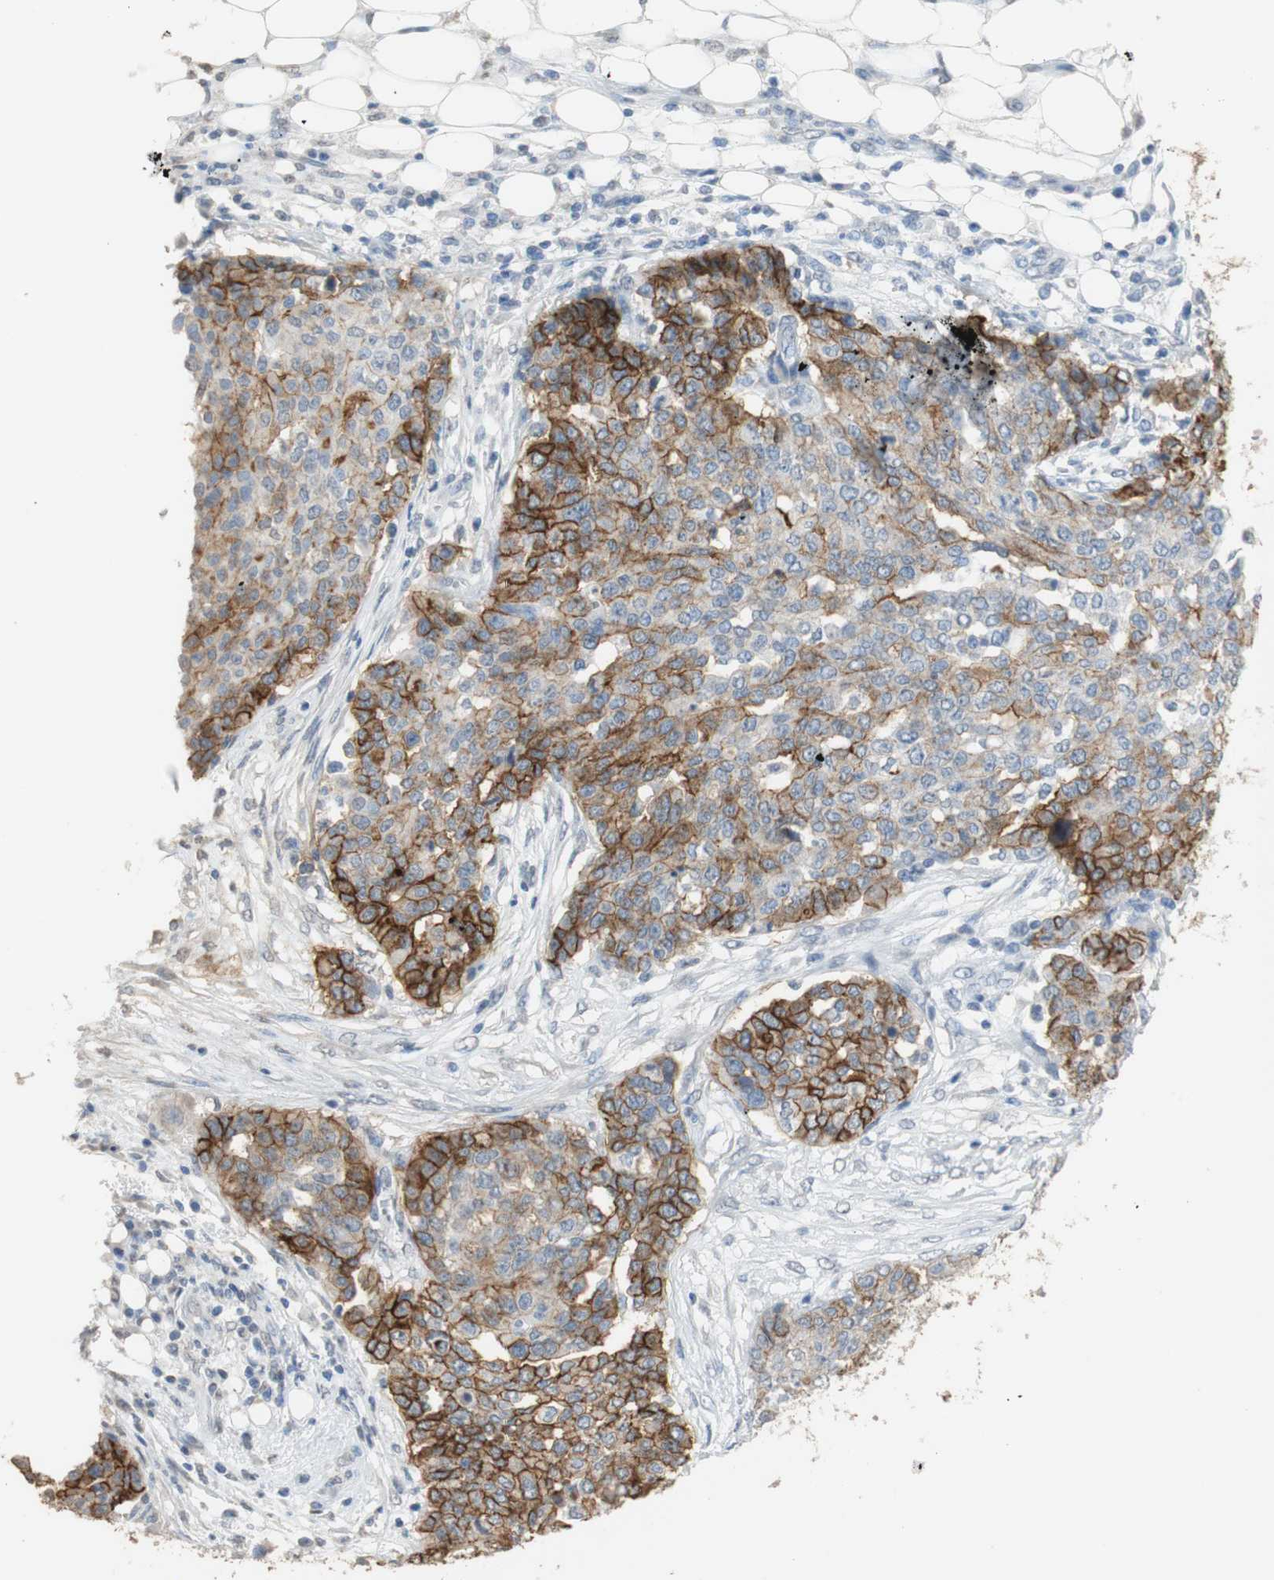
{"staining": {"intensity": "moderate", "quantity": "25%-75%", "location": "cytoplasmic/membranous"}, "tissue": "ovarian cancer", "cell_type": "Tumor cells", "image_type": "cancer", "snomed": [{"axis": "morphology", "description": "Cystadenocarcinoma, serous, NOS"}, {"axis": "topography", "description": "Soft tissue"}, {"axis": "topography", "description": "Ovary"}], "caption": "High-magnification brightfield microscopy of ovarian cancer stained with DAB (3,3'-diaminobenzidine) (brown) and counterstained with hematoxylin (blue). tumor cells exhibit moderate cytoplasmic/membranous expression is present in about25%-75% of cells.", "gene": "L1CAM", "patient": {"sex": "female", "age": 57}}